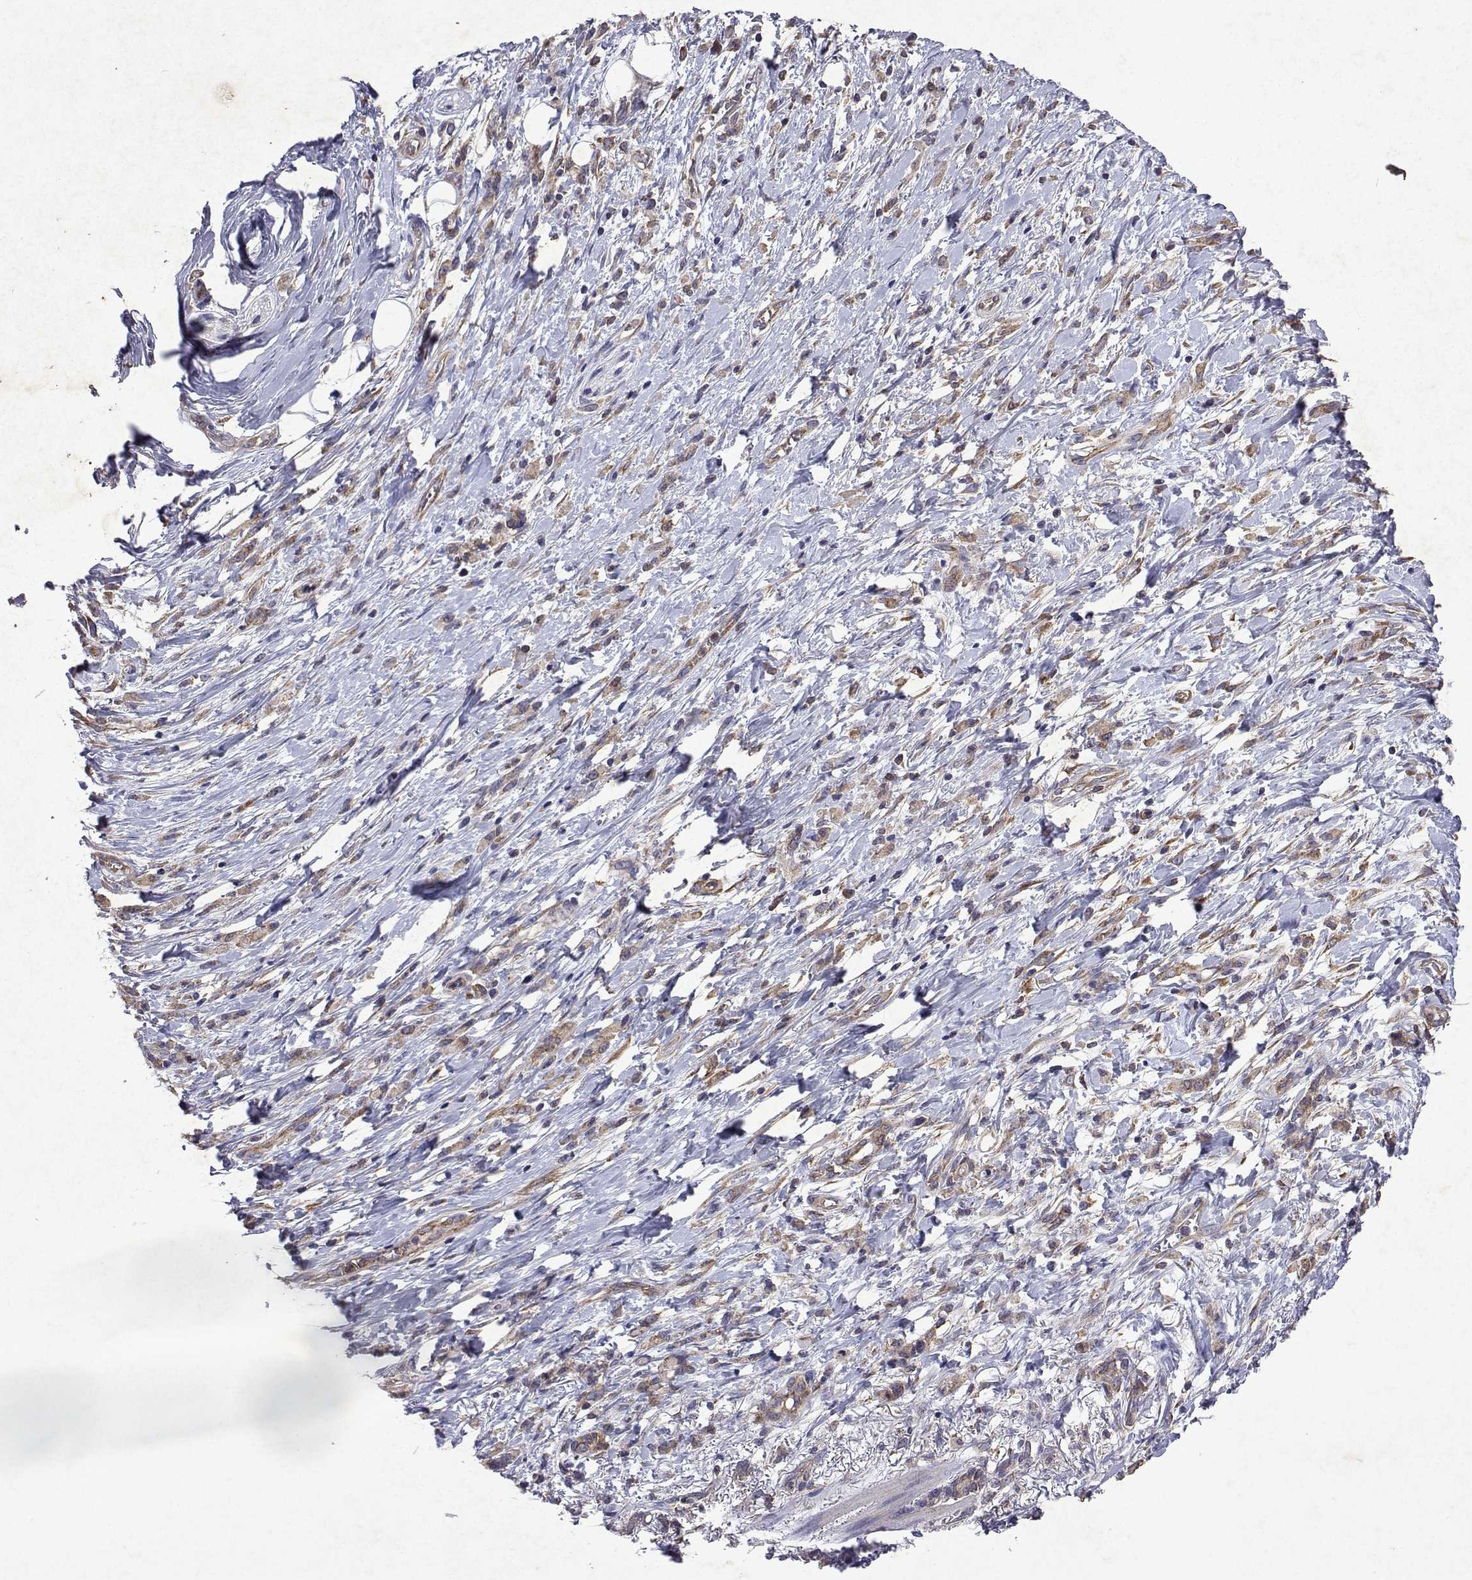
{"staining": {"intensity": "weak", "quantity": ">75%", "location": "cytoplasmic/membranous"}, "tissue": "stomach cancer", "cell_type": "Tumor cells", "image_type": "cancer", "snomed": [{"axis": "morphology", "description": "Adenocarcinoma, NOS"}, {"axis": "topography", "description": "Stomach"}], "caption": "An IHC micrograph of tumor tissue is shown. Protein staining in brown shows weak cytoplasmic/membranous positivity in stomach cancer (adenocarcinoma) within tumor cells.", "gene": "TARBP2", "patient": {"sex": "female", "age": 84}}